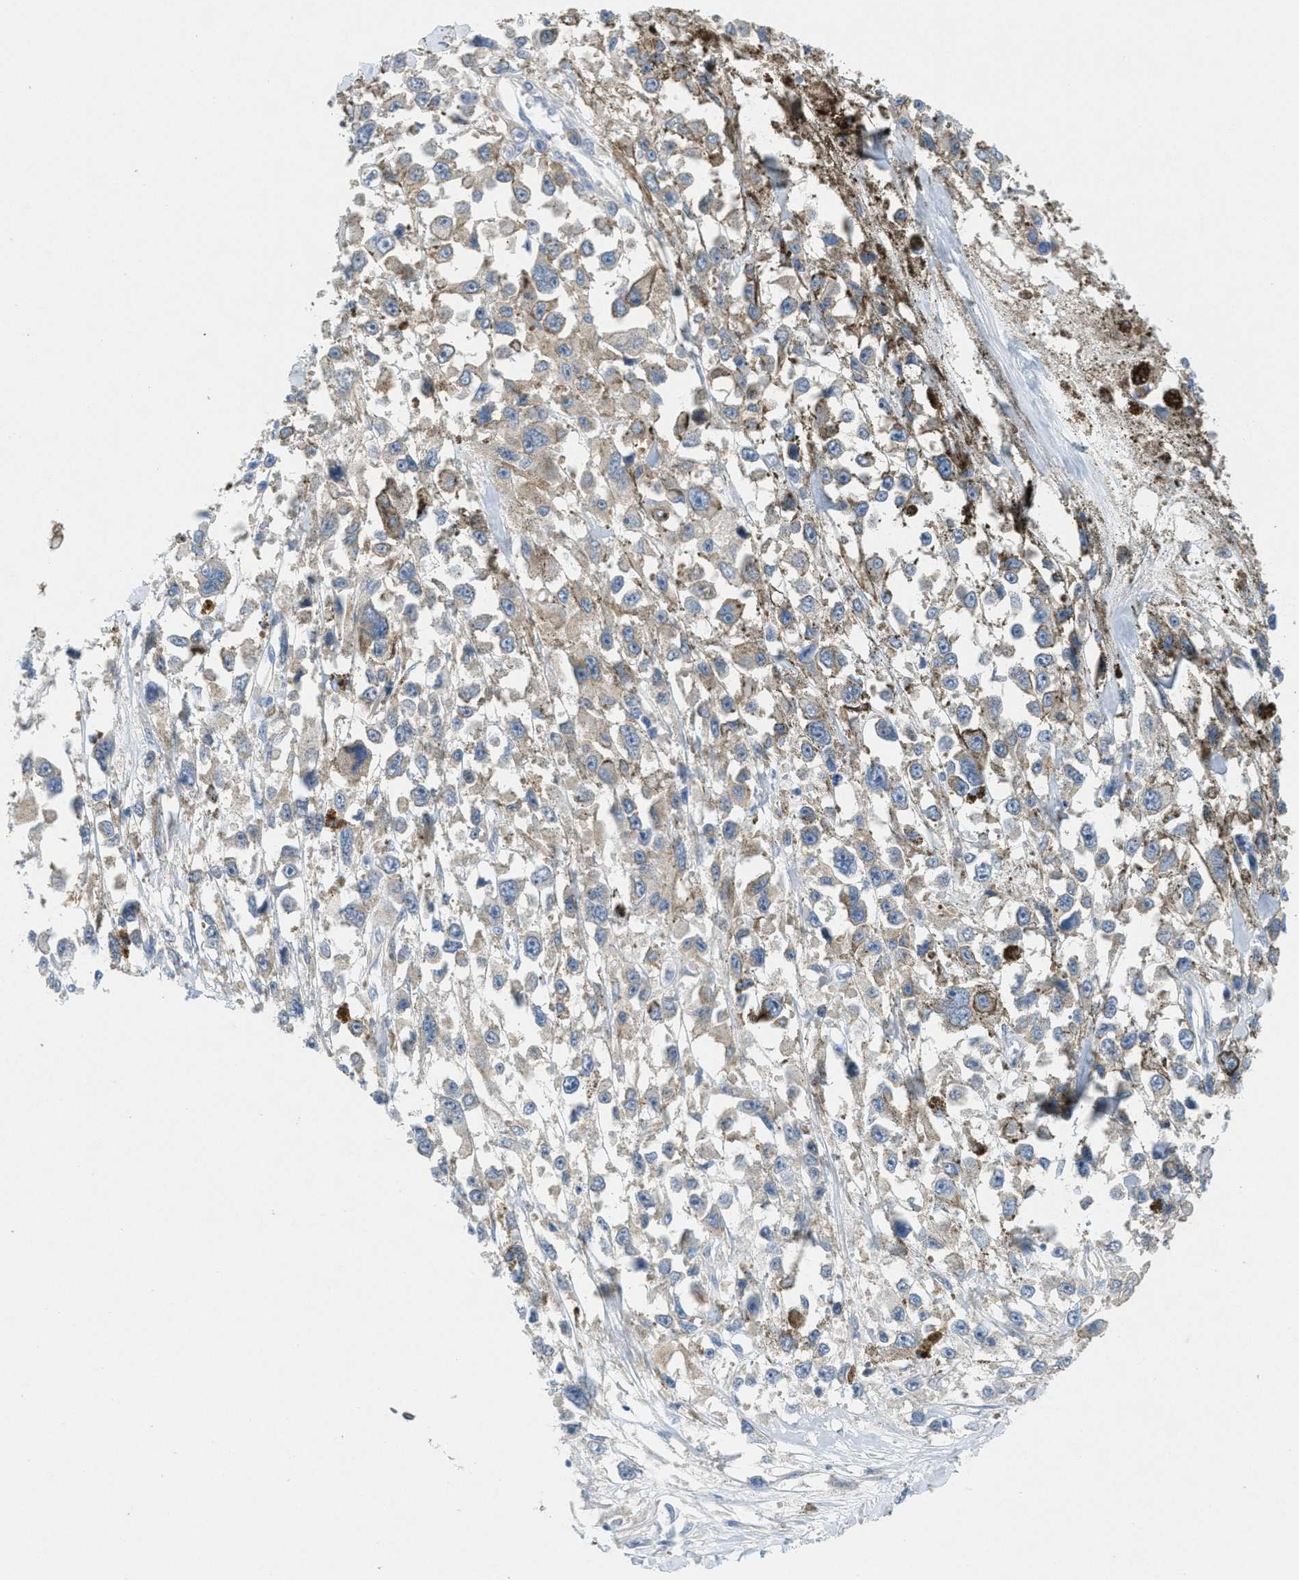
{"staining": {"intensity": "weak", "quantity": "<25%", "location": "cytoplasmic/membranous"}, "tissue": "melanoma", "cell_type": "Tumor cells", "image_type": "cancer", "snomed": [{"axis": "morphology", "description": "Malignant melanoma, Metastatic site"}, {"axis": "topography", "description": "Lymph node"}], "caption": "Histopathology image shows no significant protein staining in tumor cells of melanoma.", "gene": "ZFYVE9", "patient": {"sex": "male", "age": 59}}